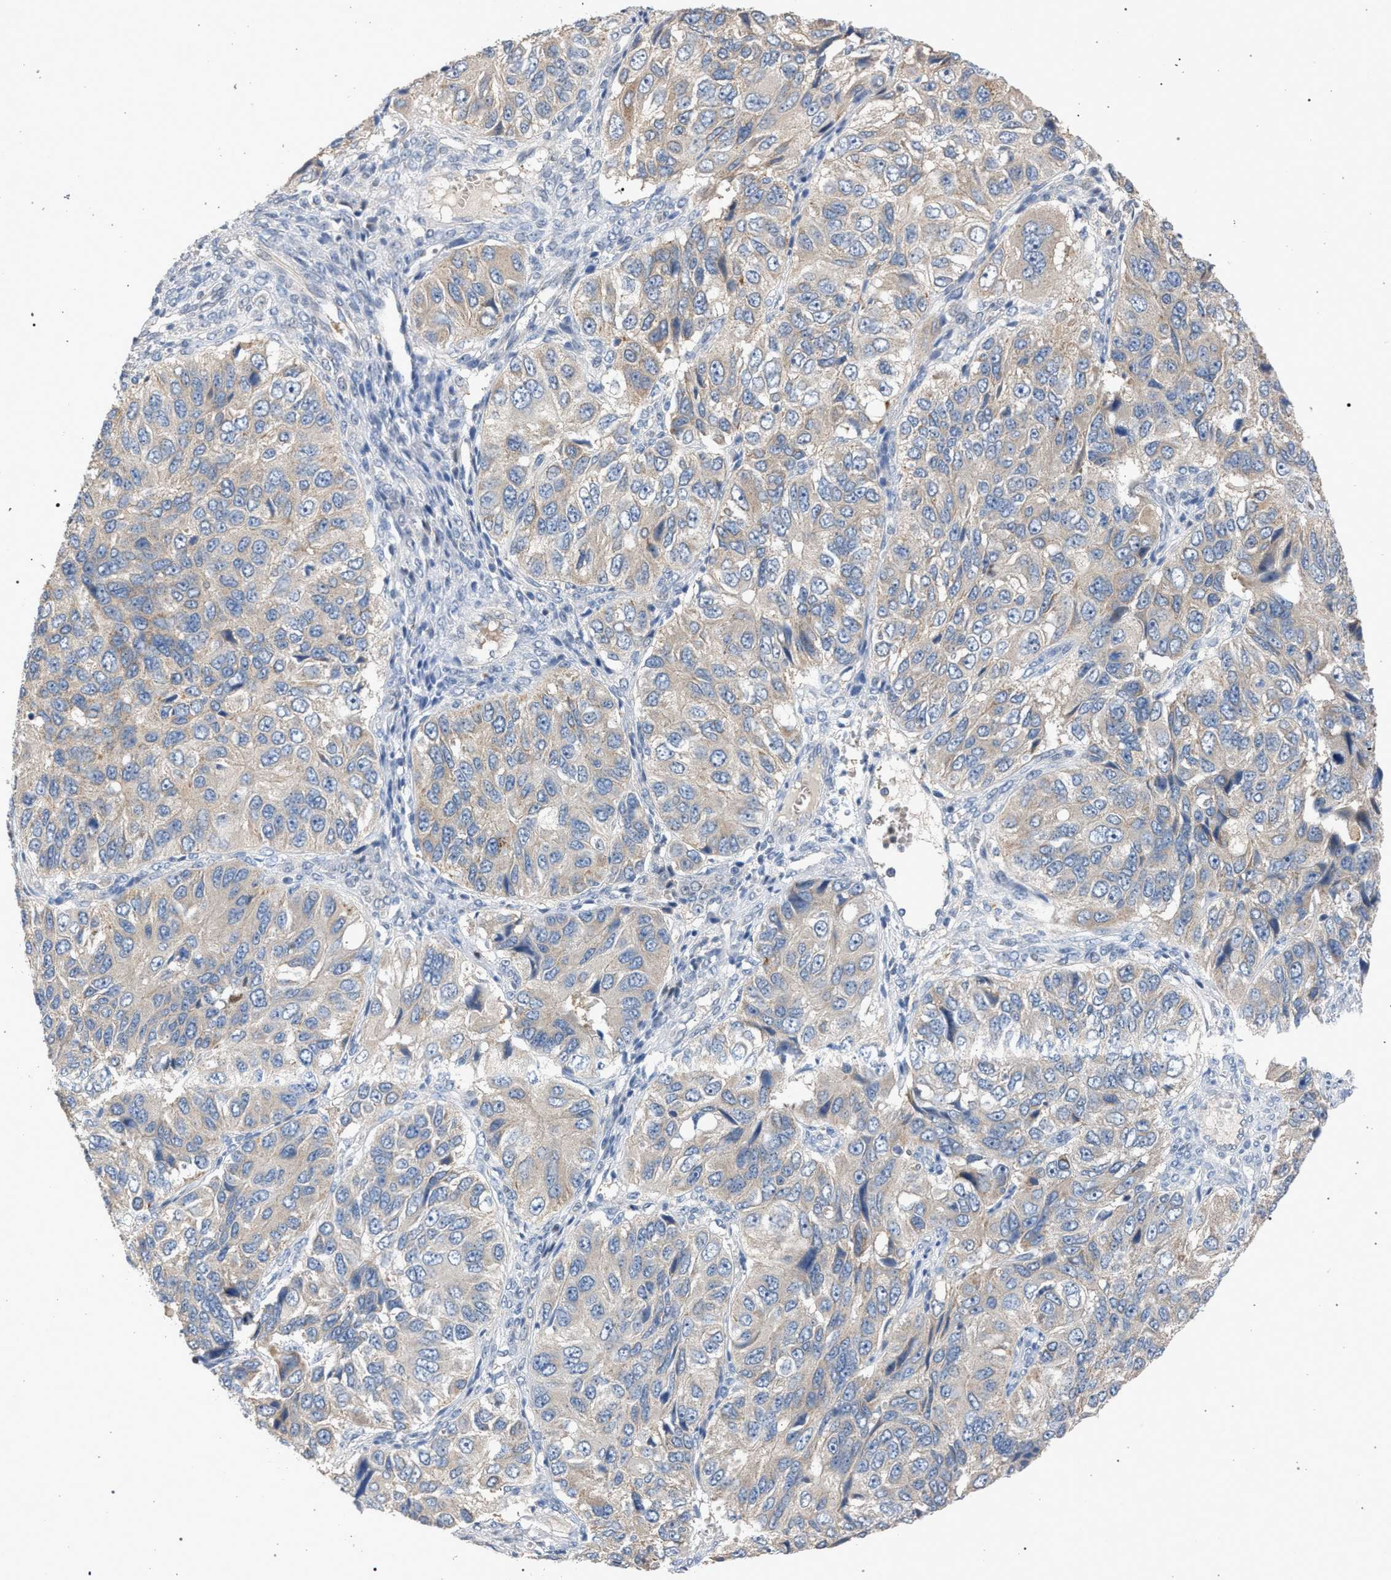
{"staining": {"intensity": "weak", "quantity": "<25%", "location": "cytoplasmic/membranous"}, "tissue": "ovarian cancer", "cell_type": "Tumor cells", "image_type": "cancer", "snomed": [{"axis": "morphology", "description": "Carcinoma, endometroid"}, {"axis": "topography", "description": "Ovary"}], "caption": "Histopathology image shows no protein staining in tumor cells of ovarian cancer (endometroid carcinoma) tissue.", "gene": "TECPR1", "patient": {"sex": "female", "age": 51}}